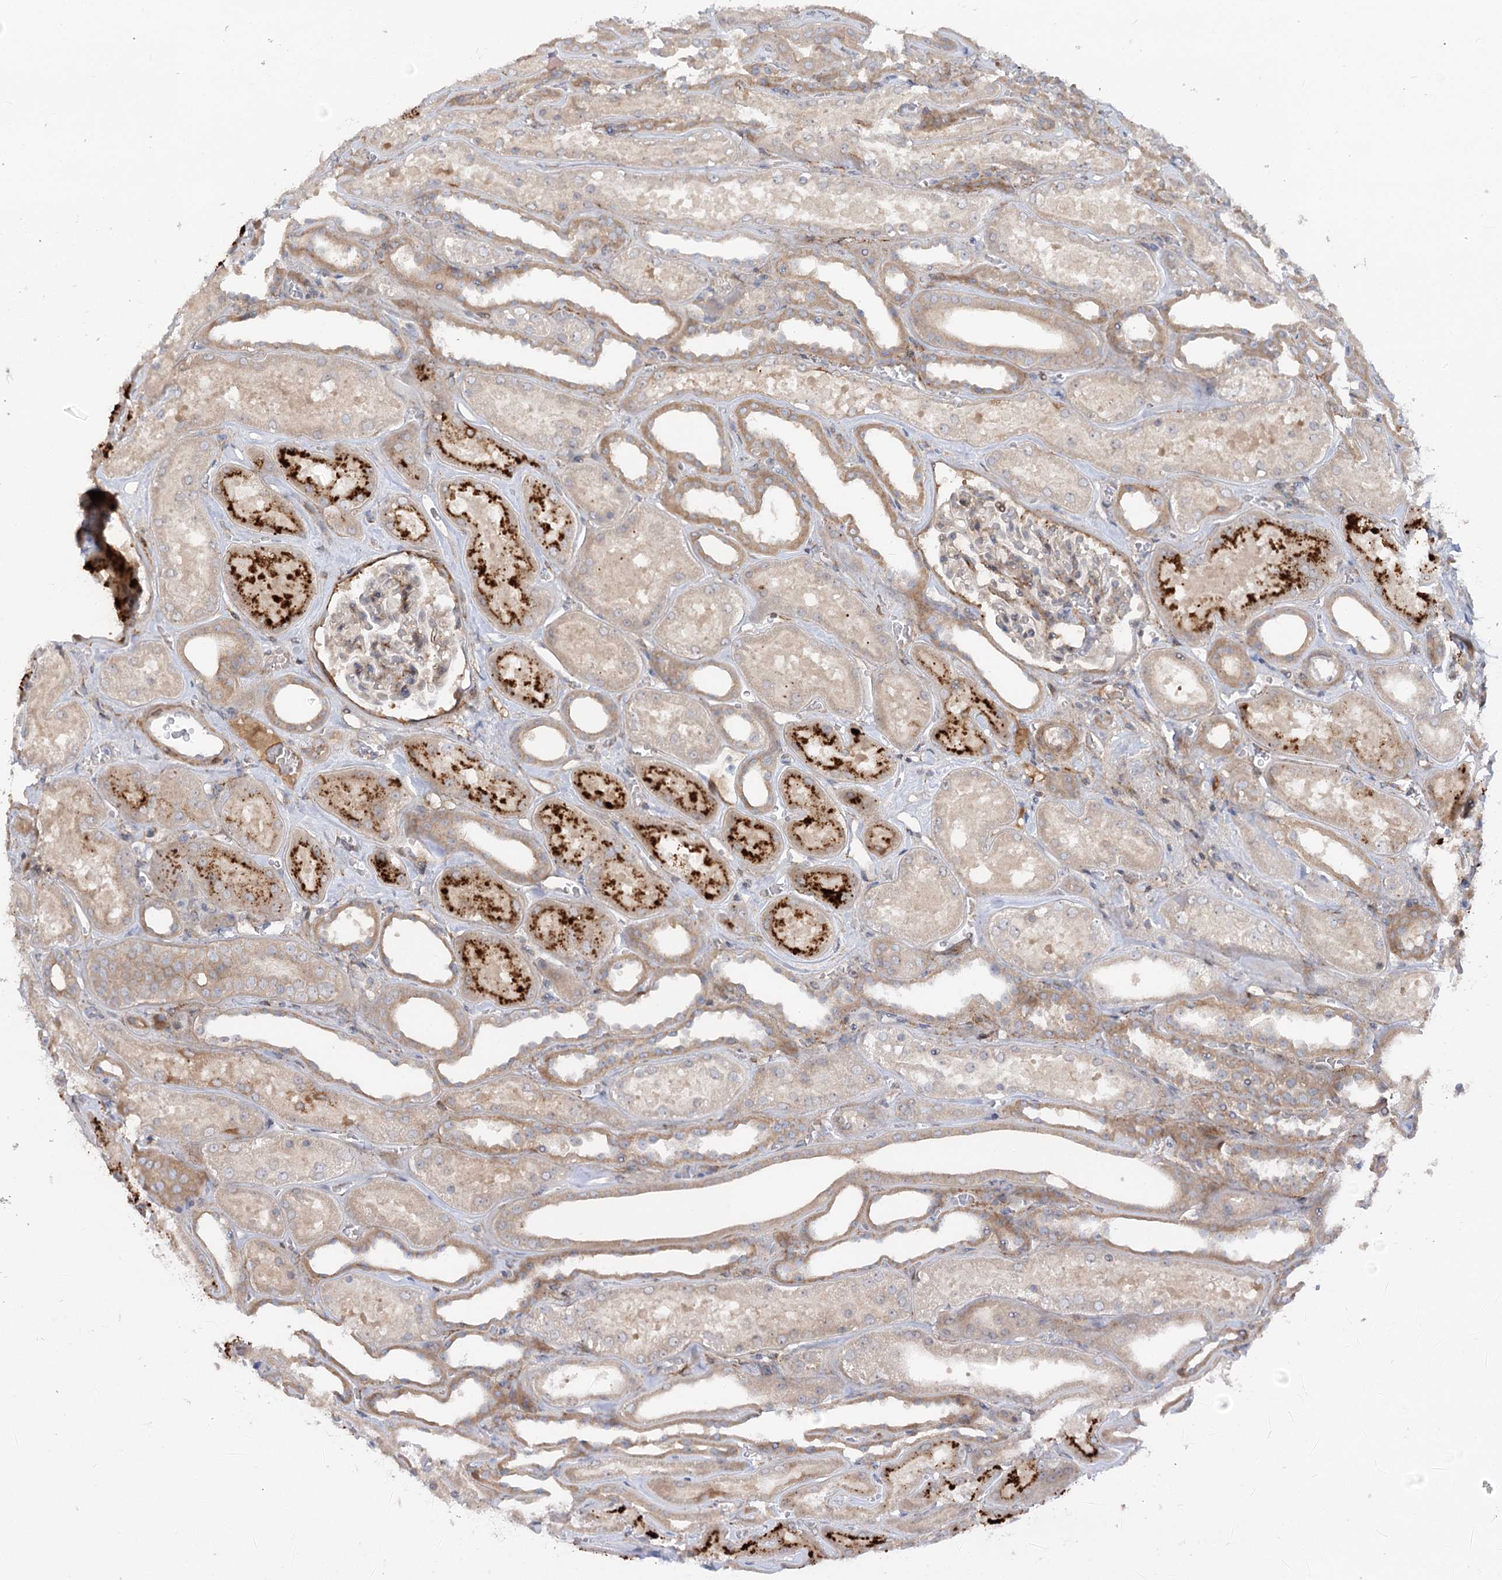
{"staining": {"intensity": "moderate", "quantity": "<25%", "location": "cytoplasmic/membranous"}, "tissue": "kidney", "cell_type": "Cells in glomeruli", "image_type": "normal", "snomed": [{"axis": "morphology", "description": "Normal tissue, NOS"}, {"axis": "morphology", "description": "Adenocarcinoma, NOS"}, {"axis": "topography", "description": "Kidney"}], "caption": "Kidney stained with DAB IHC demonstrates low levels of moderate cytoplasmic/membranous staining in about <25% of cells in glomeruli. (DAB (3,3'-diaminobenzidine) IHC, brown staining for protein, blue staining for nuclei).", "gene": "FGF19", "patient": {"sex": "female", "age": 68}}